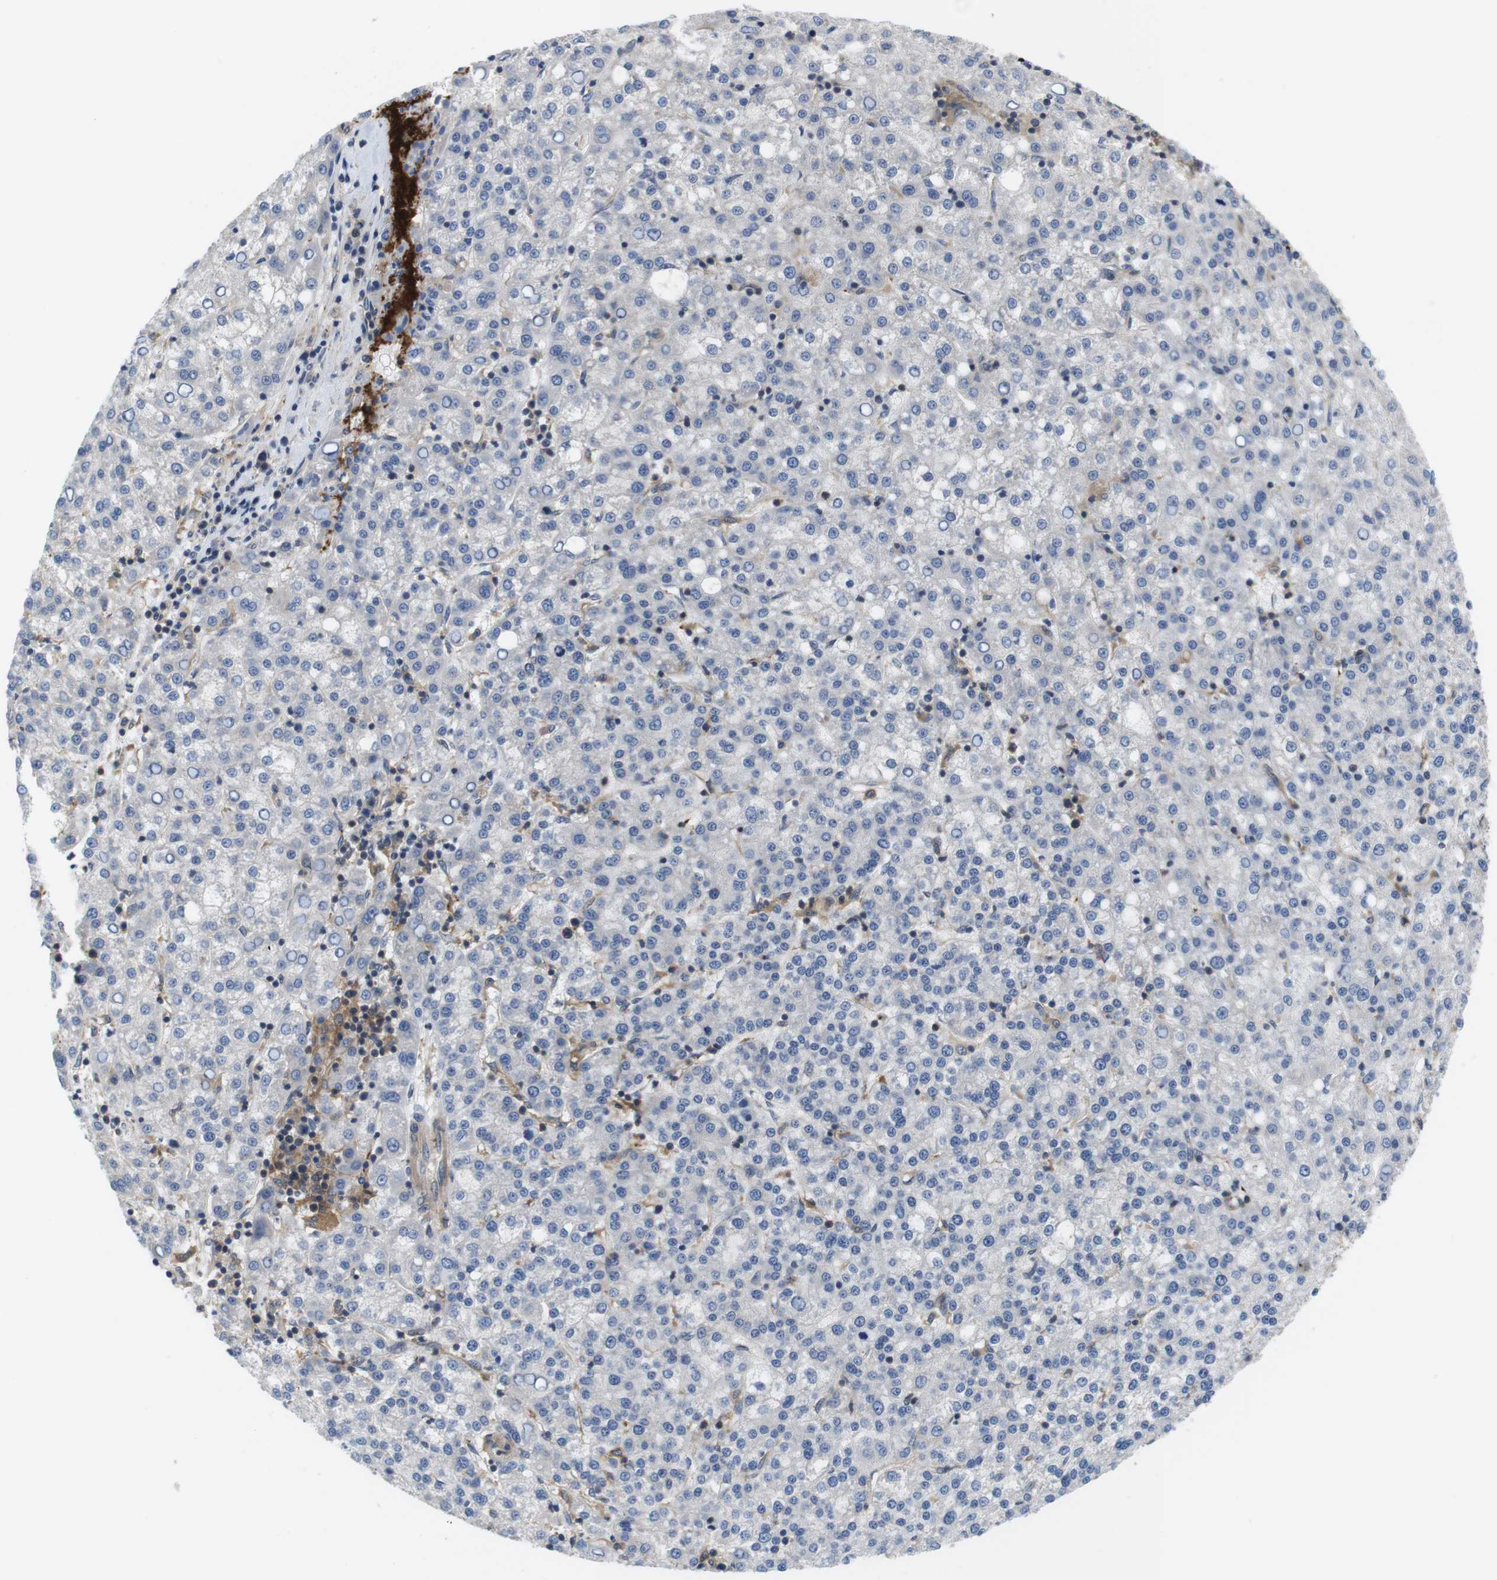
{"staining": {"intensity": "negative", "quantity": "none", "location": "none"}, "tissue": "liver cancer", "cell_type": "Tumor cells", "image_type": "cancer", "snomed": [{"axis": "morphology", "description": "Carcinoma, Hepatocellular, NOS"}, {"axis": "topography", "description": "Liver"}], "caption": "Photomicrograph shows no protein positivity in tumor cells of liver hepatocellular carcinoma tissue.", "gene": "HERPUD2", "patient": {"sex": "female", "age": 58}}